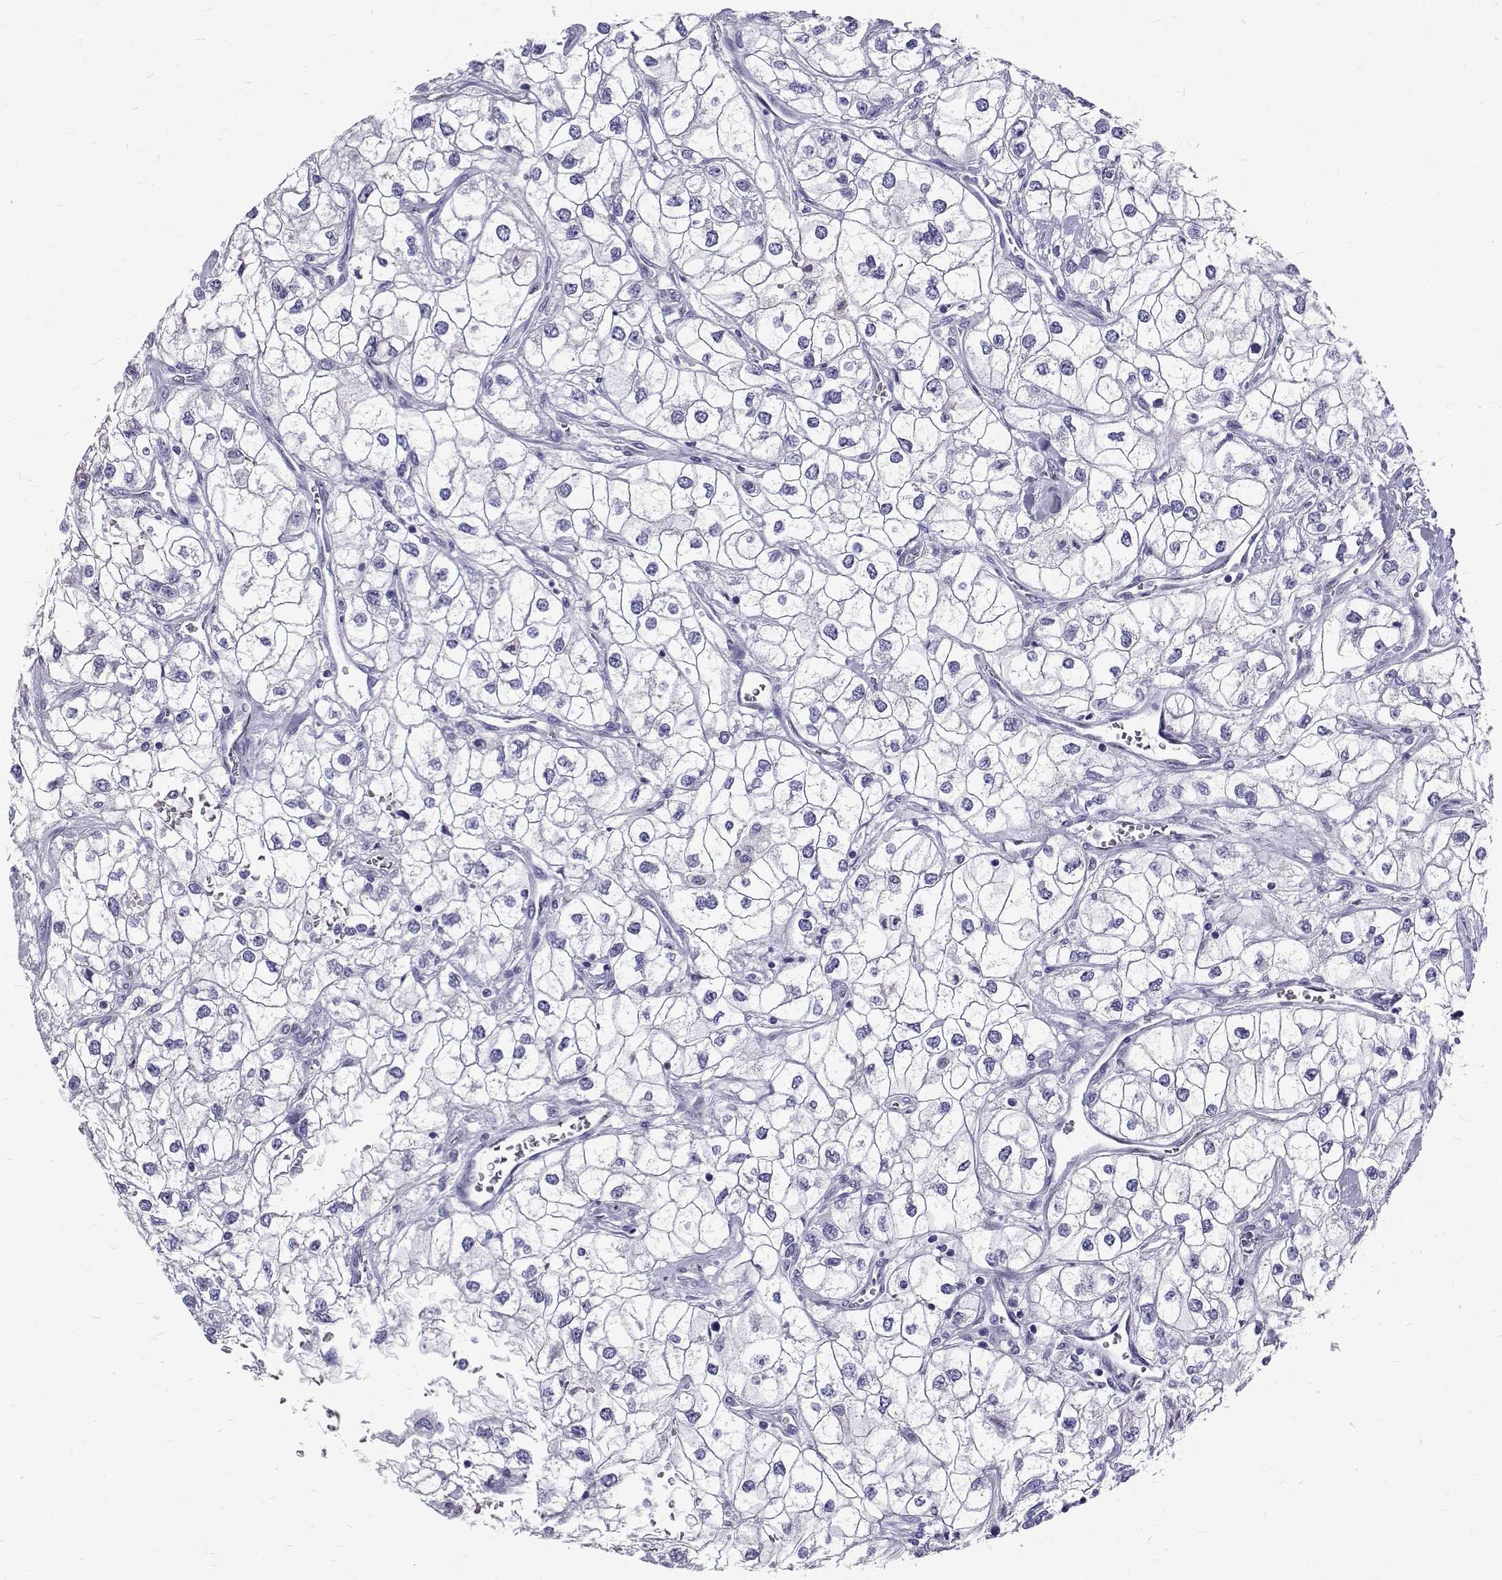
{"staining": {"intensity": "negative", "quantity": "none", "location": "none"}, "tissue": "renal cancer", "cell_type": "Tumor cells", "image_type": "cancer", "snomed": [{"axis": "morphology", "description": "Adenocarcinoma, NOS"}, {"axis": "topography", "description": "Kidney"}], "caption": "Tumor cells are negative for brown protein staining in renal adenocarcinoma. Brightfield microscopy of IHC stained with DAB (3,3'-diaminobenzidine) (brown) and hematoxylin (blue), captured at high magnification.", "gene": "IGSF1", "patient": {"sex": "male", "age": 59}}